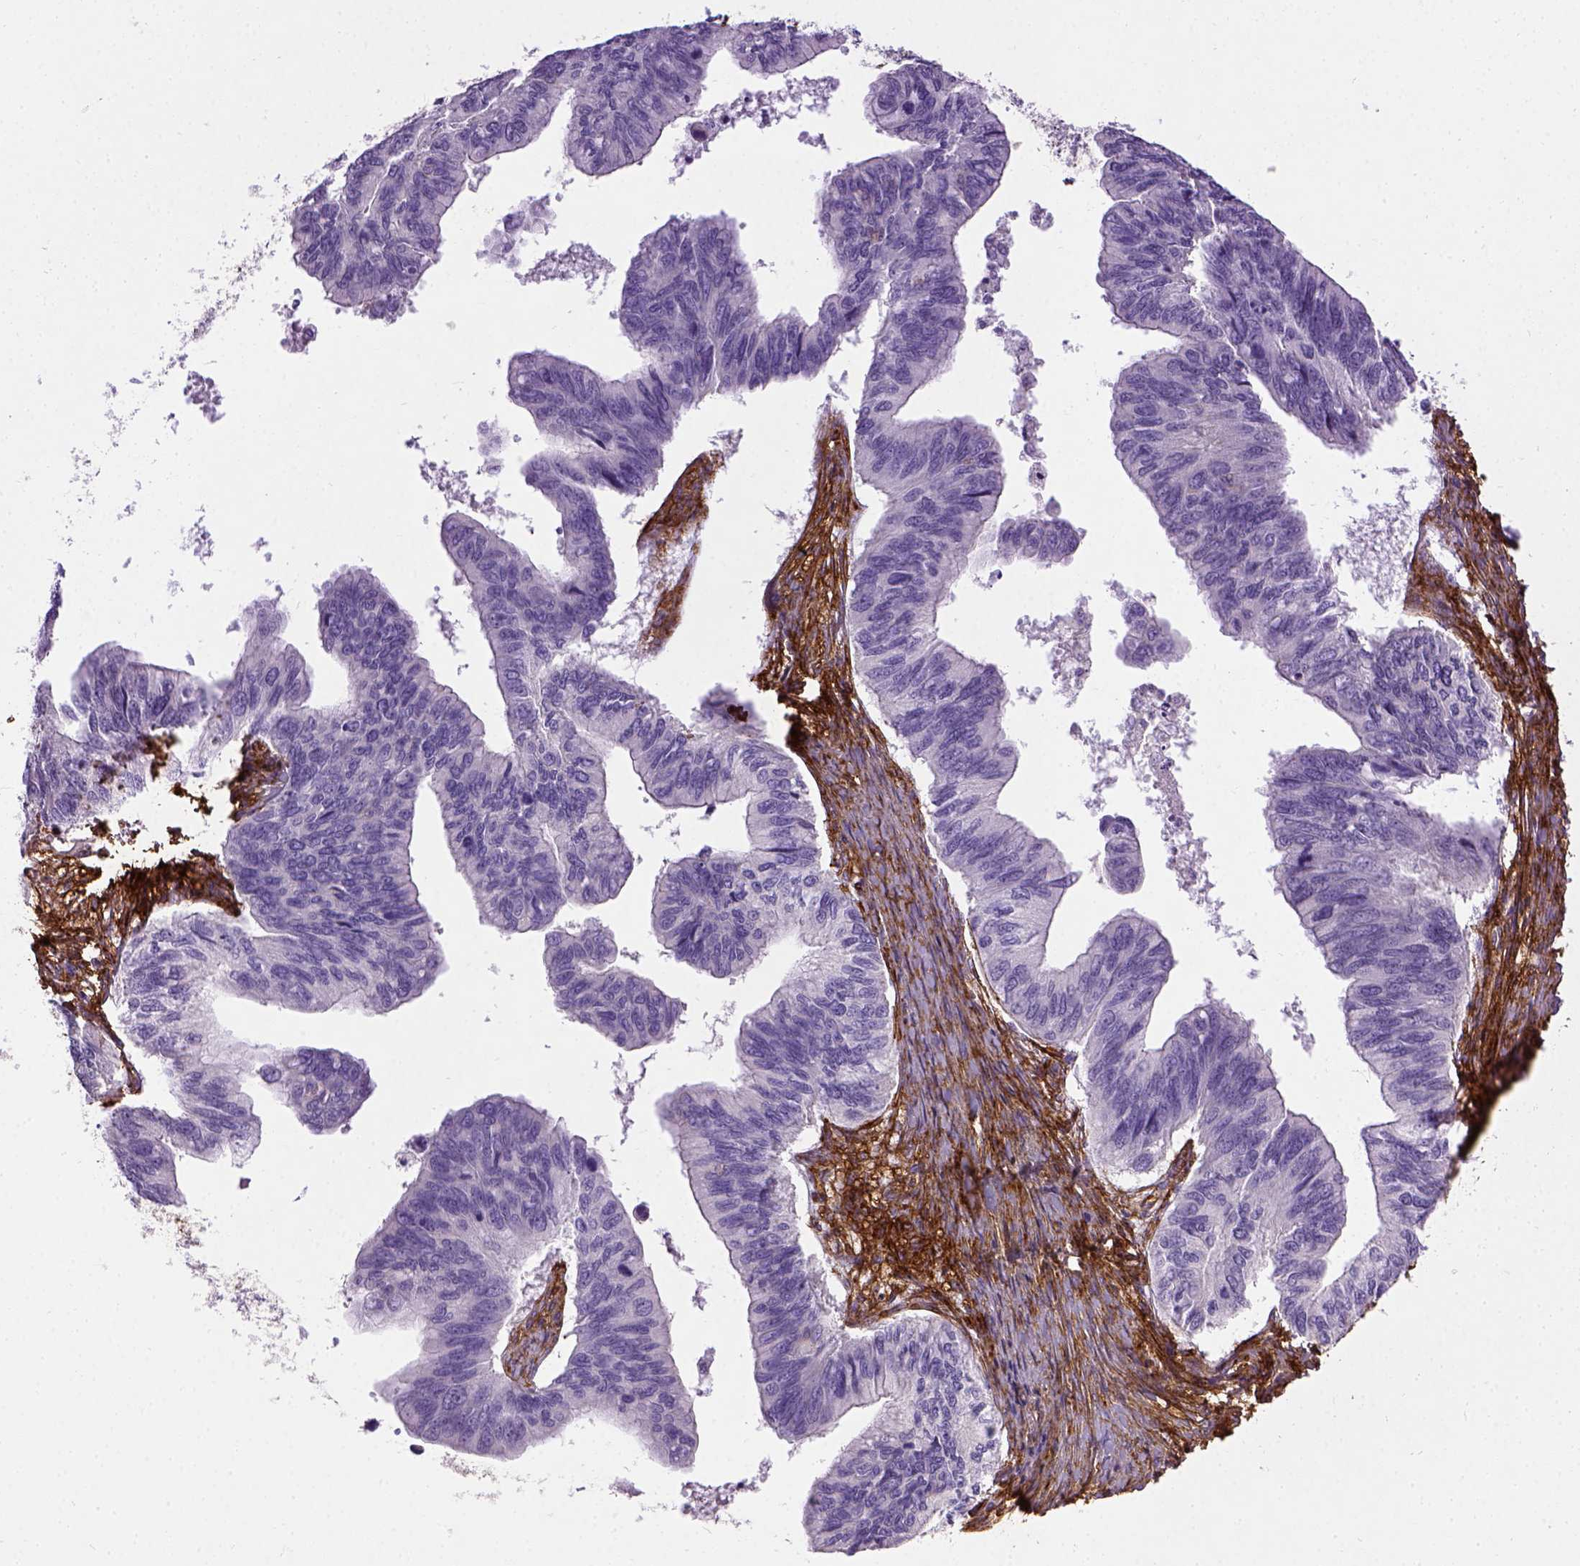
{"staining": {"intensity": "negative", "quantity": "none", "location": "none"}, "tissue": "ovarian cancer", "cell_type": "Tumor cells", "image_type": "cancer", "snomed": [{"axis": "morphology", "description": "Cystadenocarcinoma, mucinous, NOS"}, {"axis": "topography", "description": "Ovary"}], "caption": "DAB immunohistochemical staining of ovarian cancer shows no significant staining in tumor cells.", "gene": "ENG", "patient": {"sex": "female", "age": 76}}